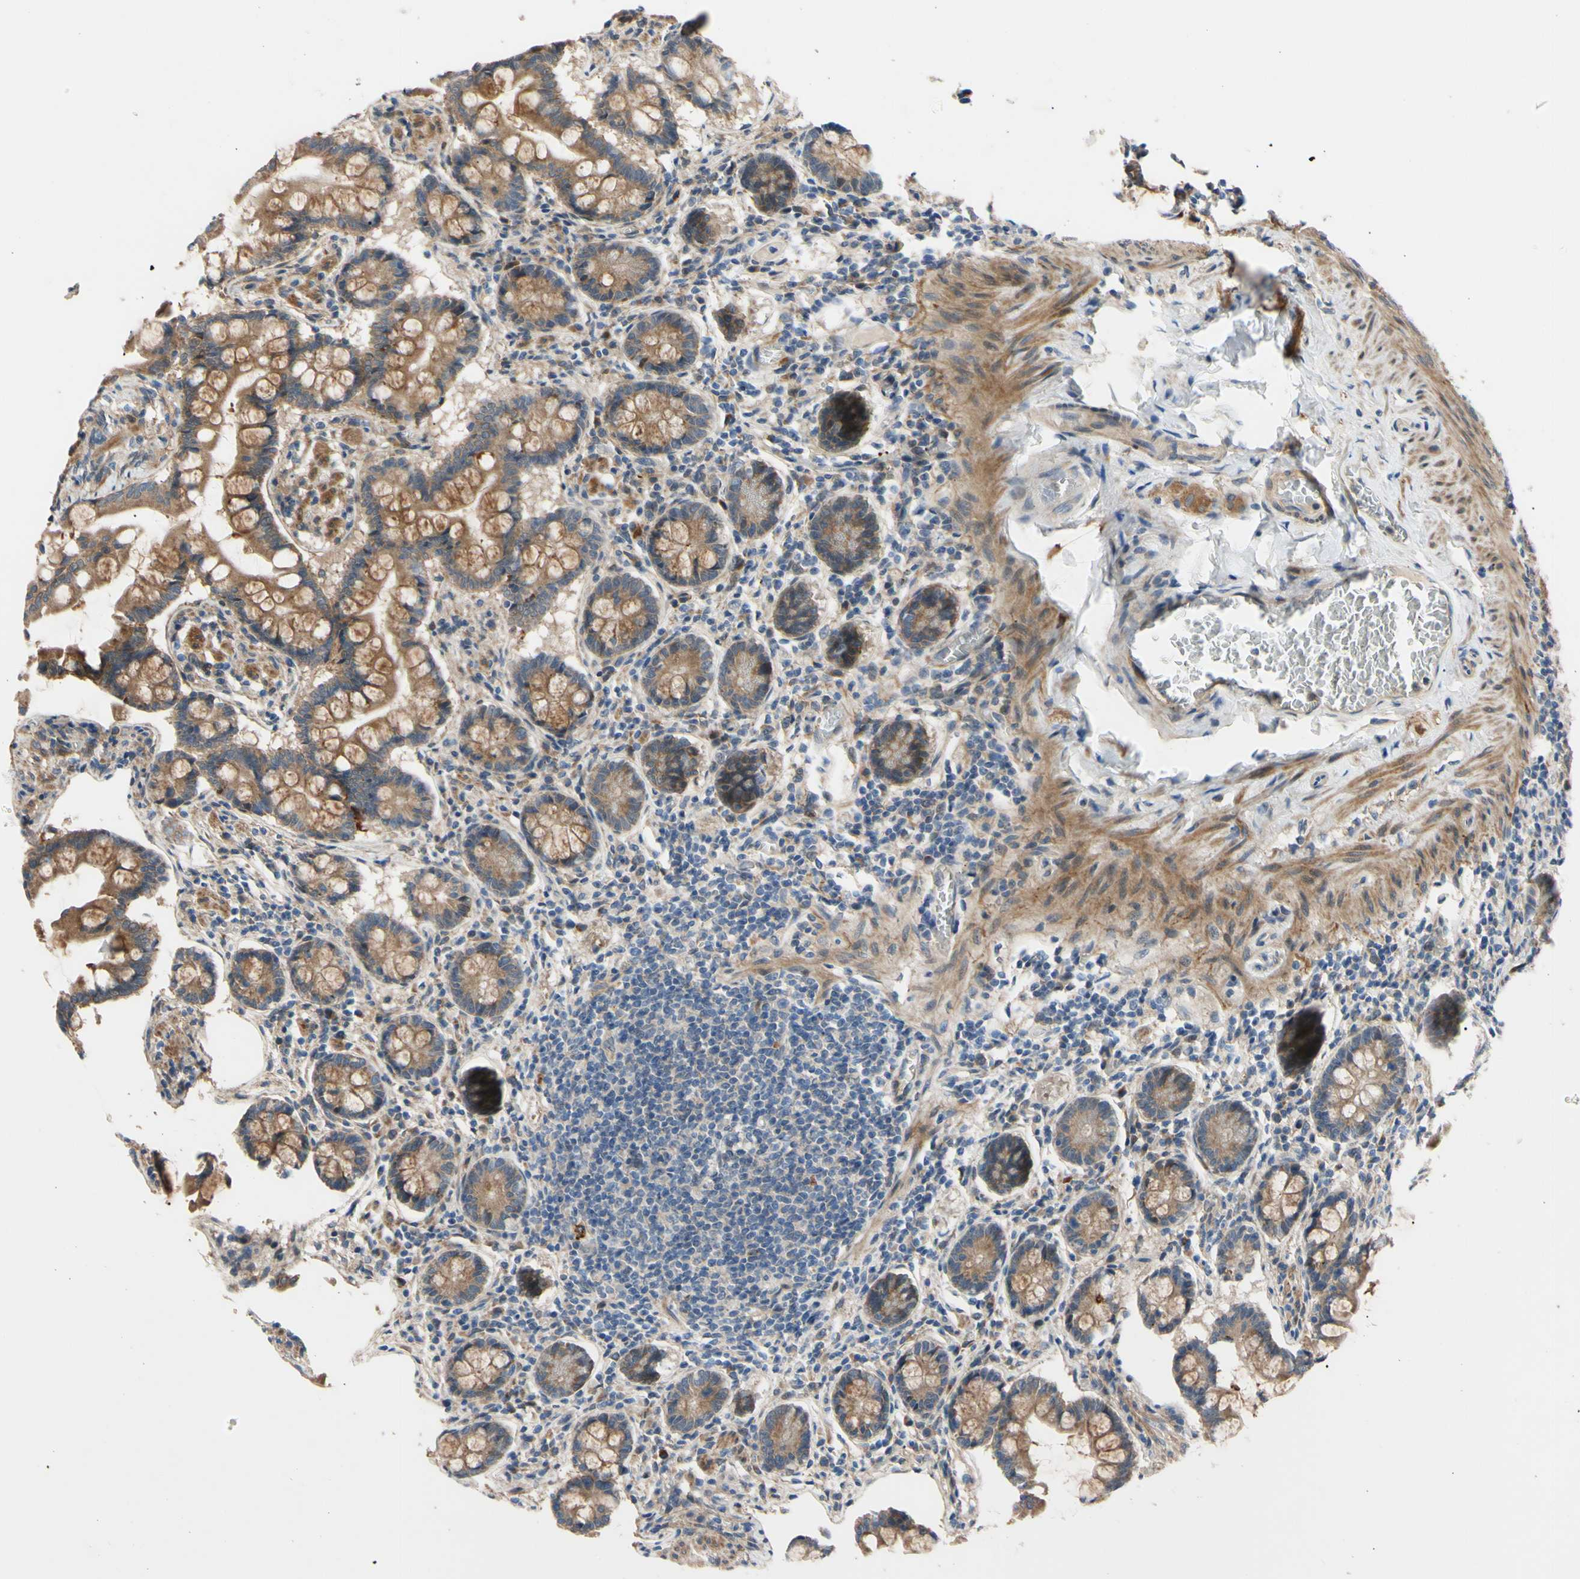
{"staining": {"intensity": "moderate", "quantity": ">75%", "location": "cytoplasmic/membranous"}, "tissue": "small intestine", "cell_type": "Glandular cells", "image_type": "normal", "snomed": [{"axis": "morphology", "description": "Normal tissue, NOS"}, {"axis": "topography", "description": "Small intestine"}], "caption": "Immunohistochemistry (IHC) image of normal small intestine: small intestine stained using IHC exhibits medium levels of moderate protein expression localized specifically in the cytoplasmic/membranous of glandular cells, appearing as a cytoplasmic/membranous brown color.", "gene": "SVIL", "patient": {"sex": "male", "age": 41}}